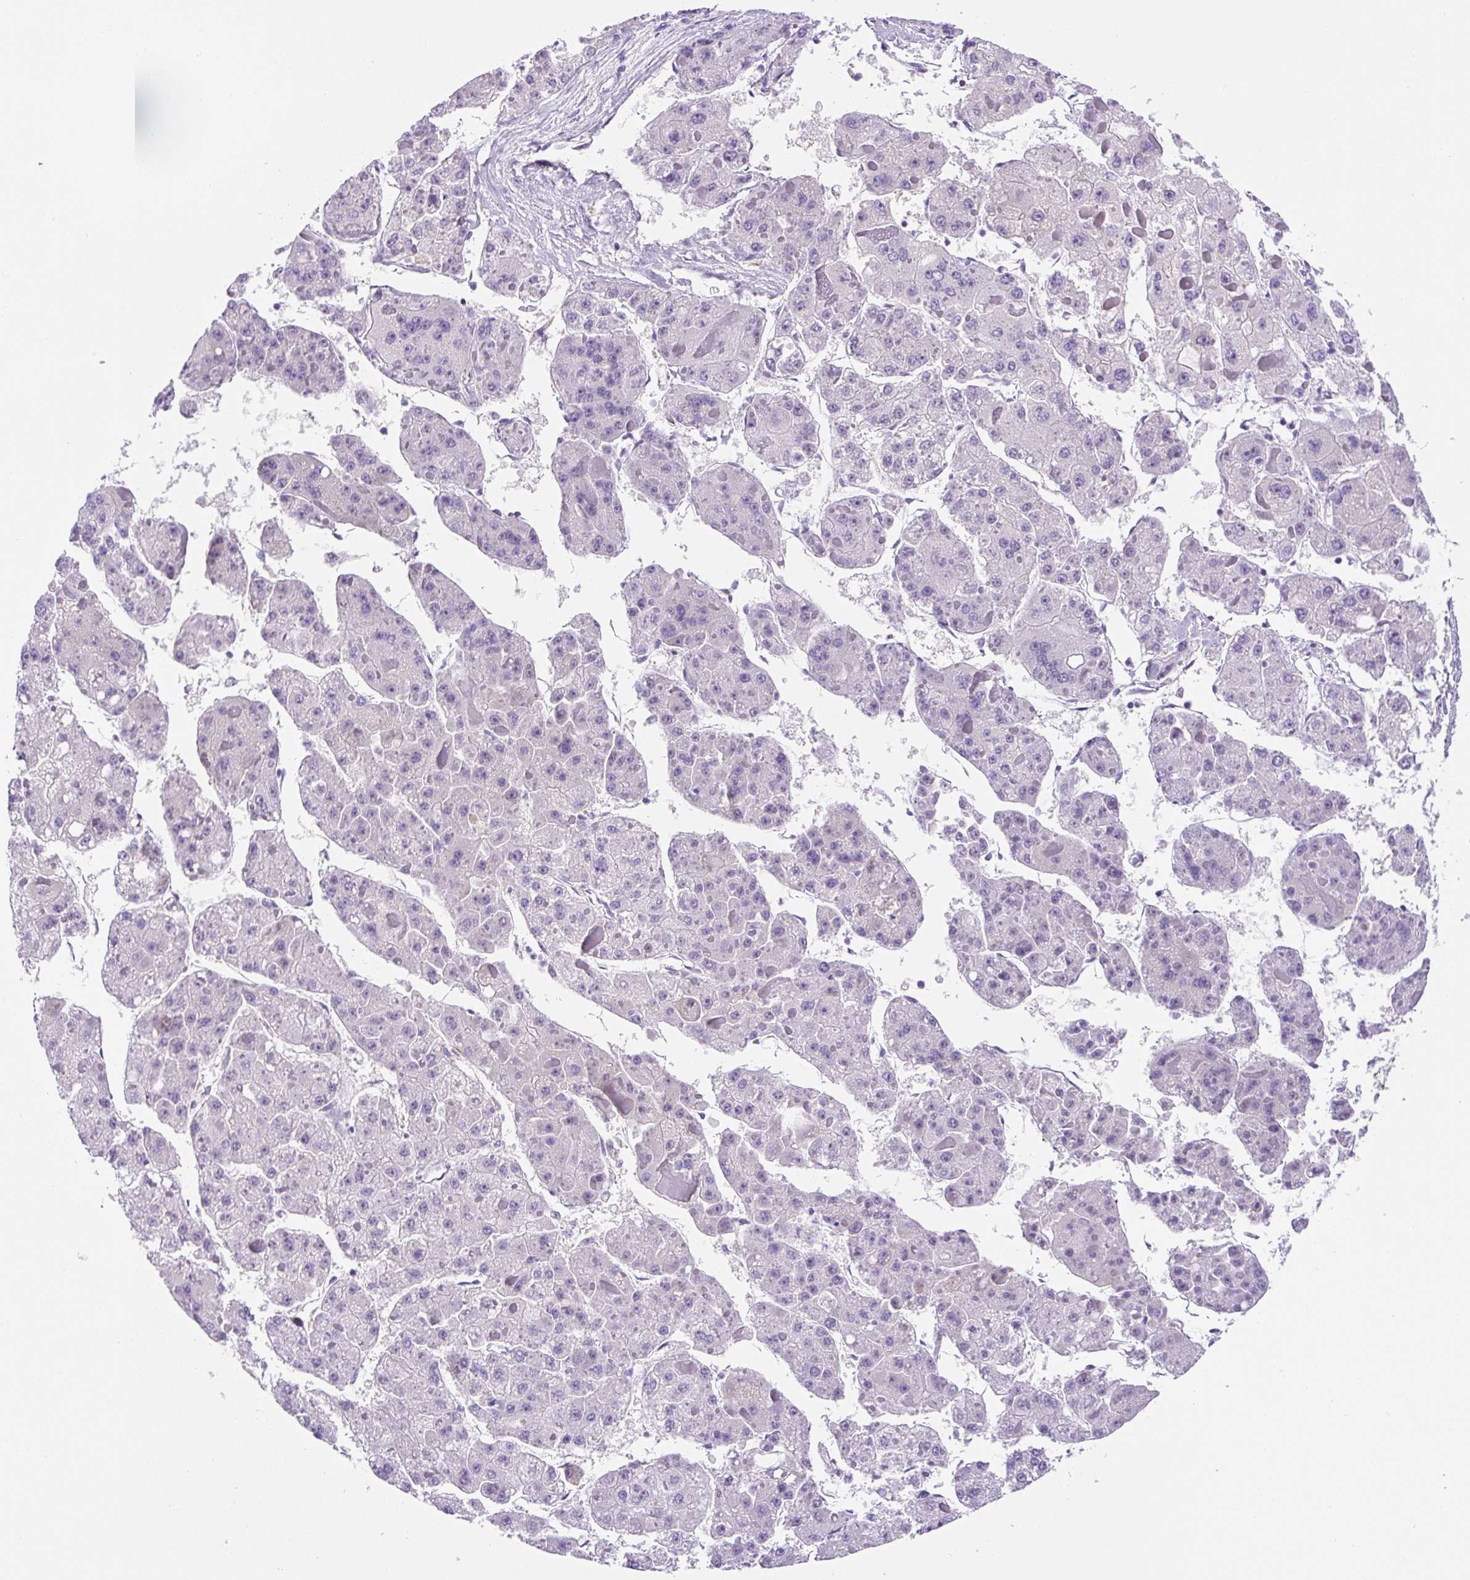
{"staining": {"intensity": "negative", "quantity": "none", "location": "none"}, "tissue": "liver cancer", "cell_type": "Tumor cells", "image_type": "cancer", "snomed": [{"axis": "morphology", "description": "Carcinoma, Hepatocellular, NOS"}, {"axis": "topography", "description": "Liver"}], "caption": "Human hepatocellular carcinoma (liver) stained for a protein using IHC exhibits no expression in tumor cells.", "gene": "ASB4", "patient": {"sex": "female", "age": 73}}